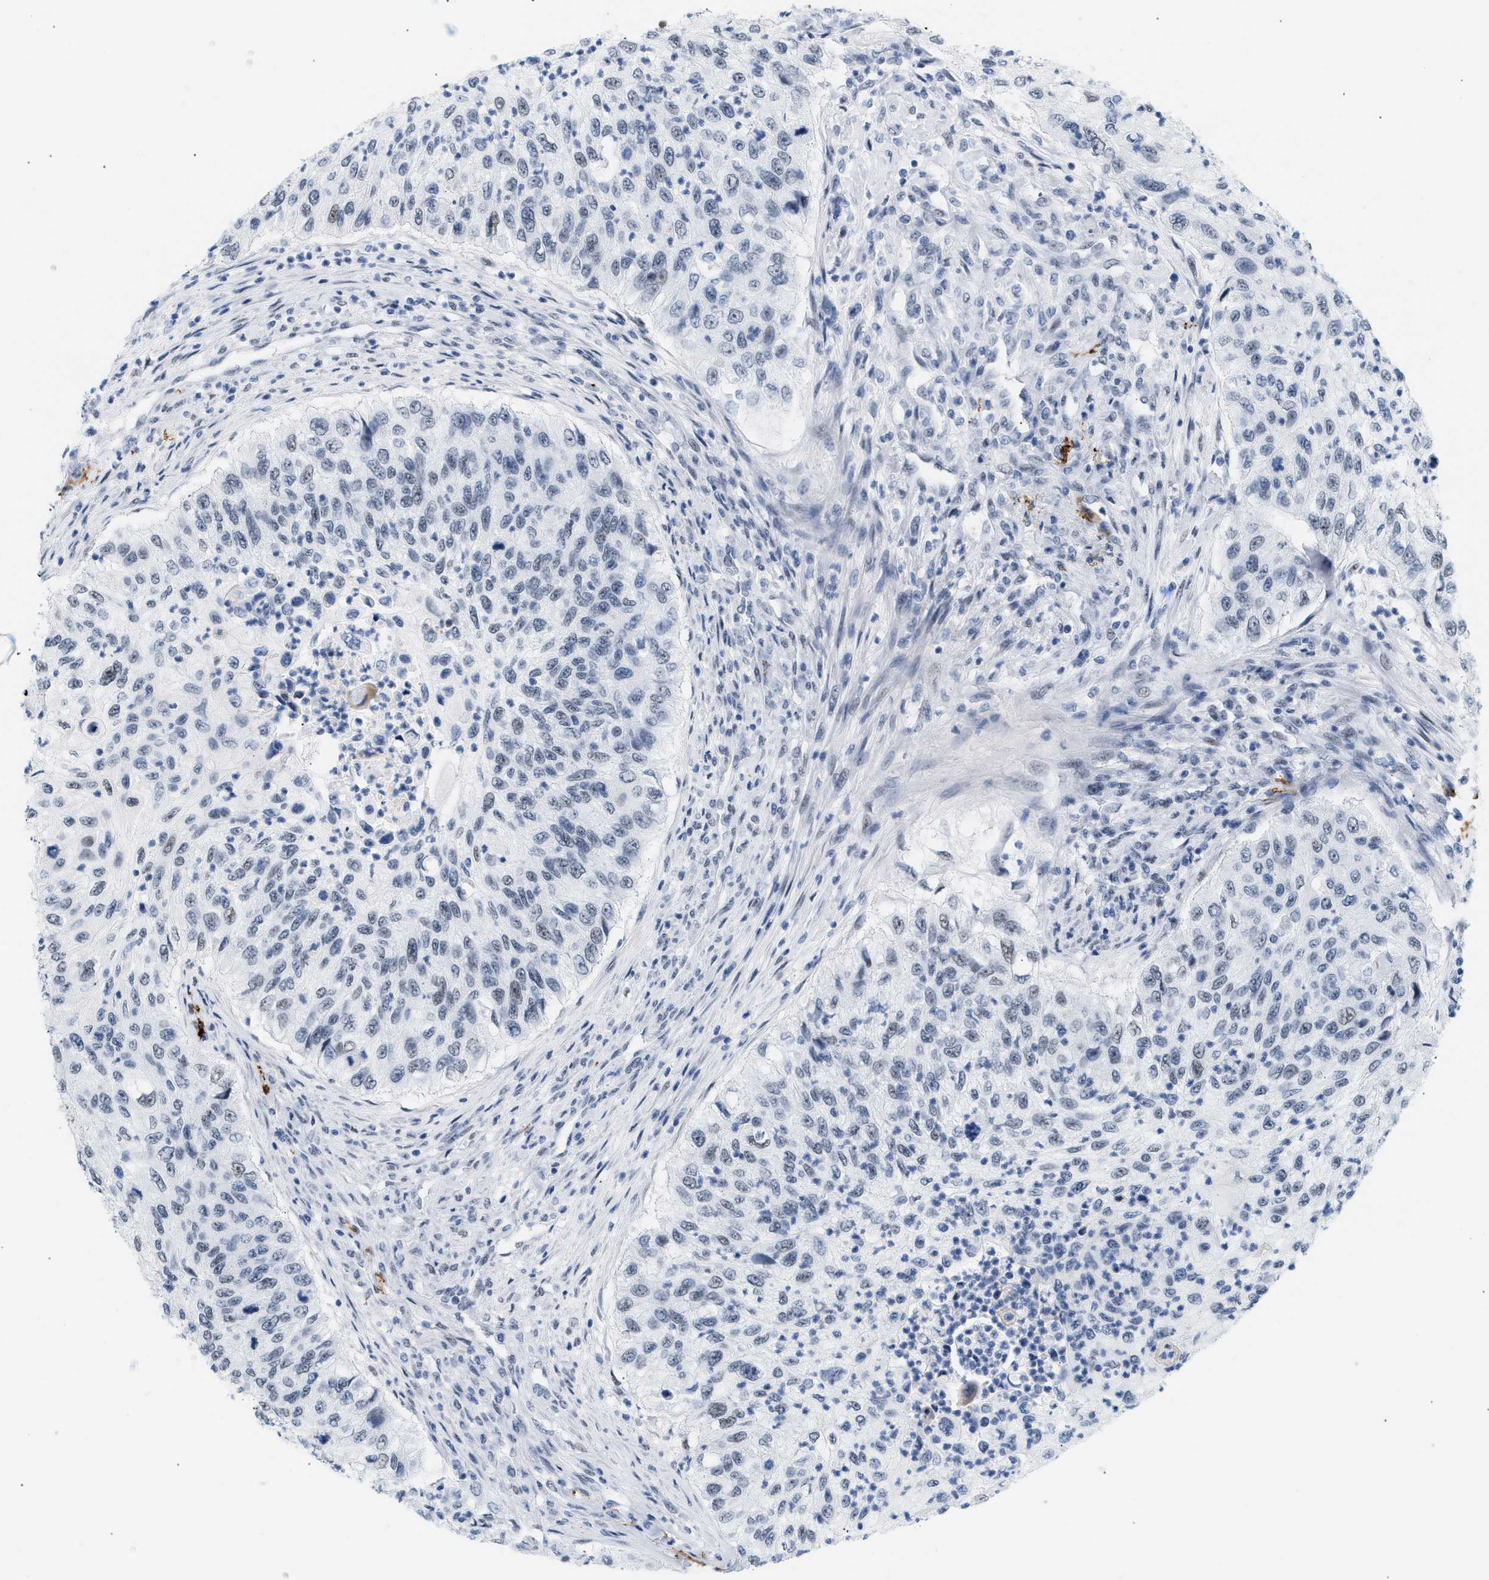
{"staining": {"intensity": "negative", "quantity": "none", "location": "none"}, "tissue": "urothelial cancer", "cell_type": "Tumor cells", "image_type": "cancer", "snomed": [{"axis": "morphology", "description": "Urothelial carcinoma, High grade"}, {"axis": "topography", "description": "Urinary bladder"}], "caption": "DAB (3,3'-diaminobenzidine) immunohistochemical staining of human high-grade urothelial carcinoma exhibits no significant staining in tumor cells.", "gene": "ELN", "patient": {"sex": "female", "age": 60}}